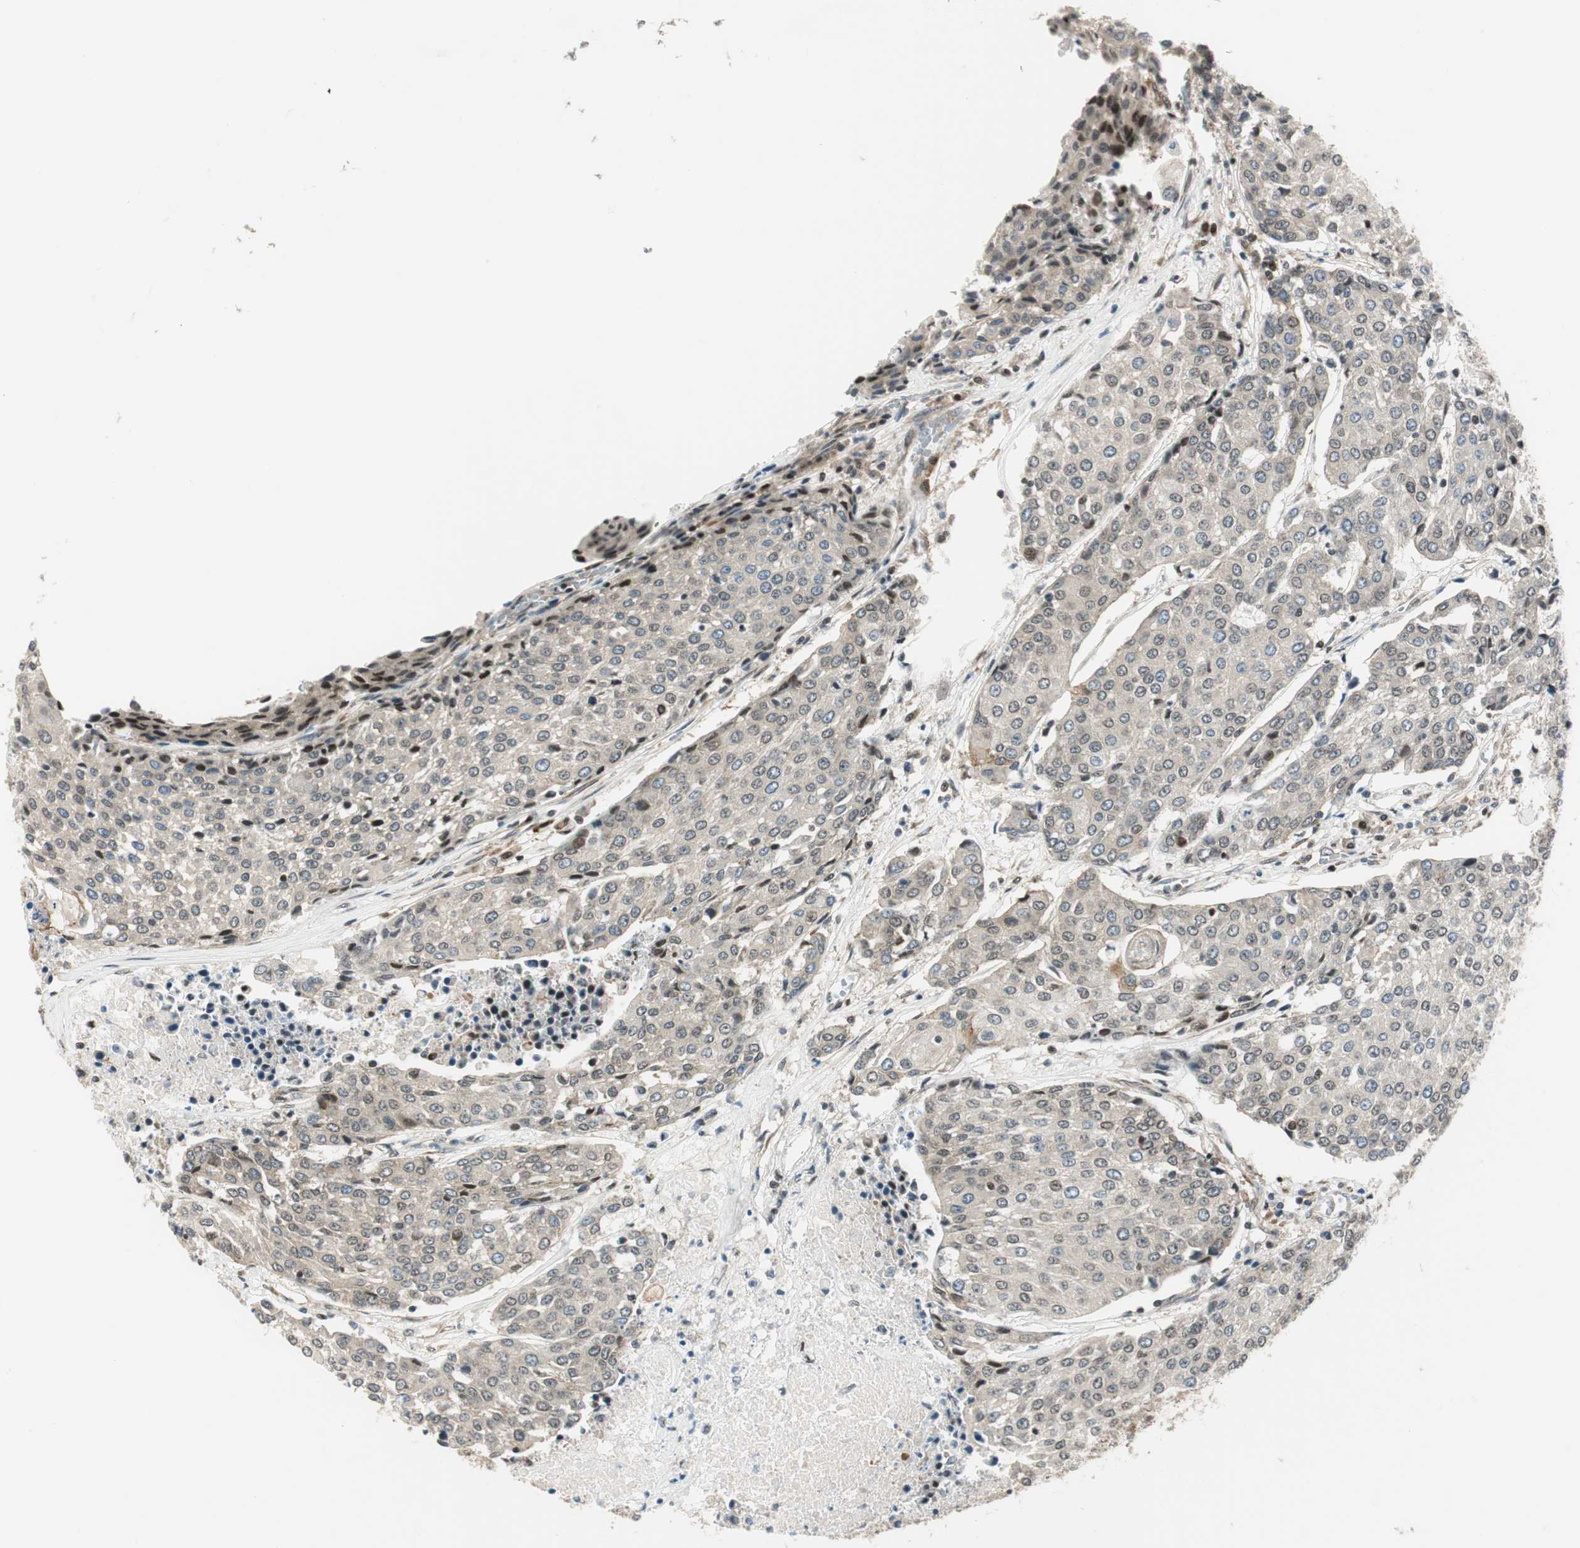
{"staining": {"intensity": "weak", "quantity": "<25%", "location": "nuclear"}, "tissue": "urothelial cancer", "cell_type": "Tumor cells", "image_type": "cancer", "snomed": [{"axis": "morphology", "description": "Urothelial carcinoma, High grade"}, {"axis": "topography", "description": "Urinary bladder"}], "caption": "This is an immunohistochemistry image of human urothelial carcinoma (high-grade). There is no expression in tumor cells.", "gene": "RING1", "patient": {"sex": "female", "age": 85}}